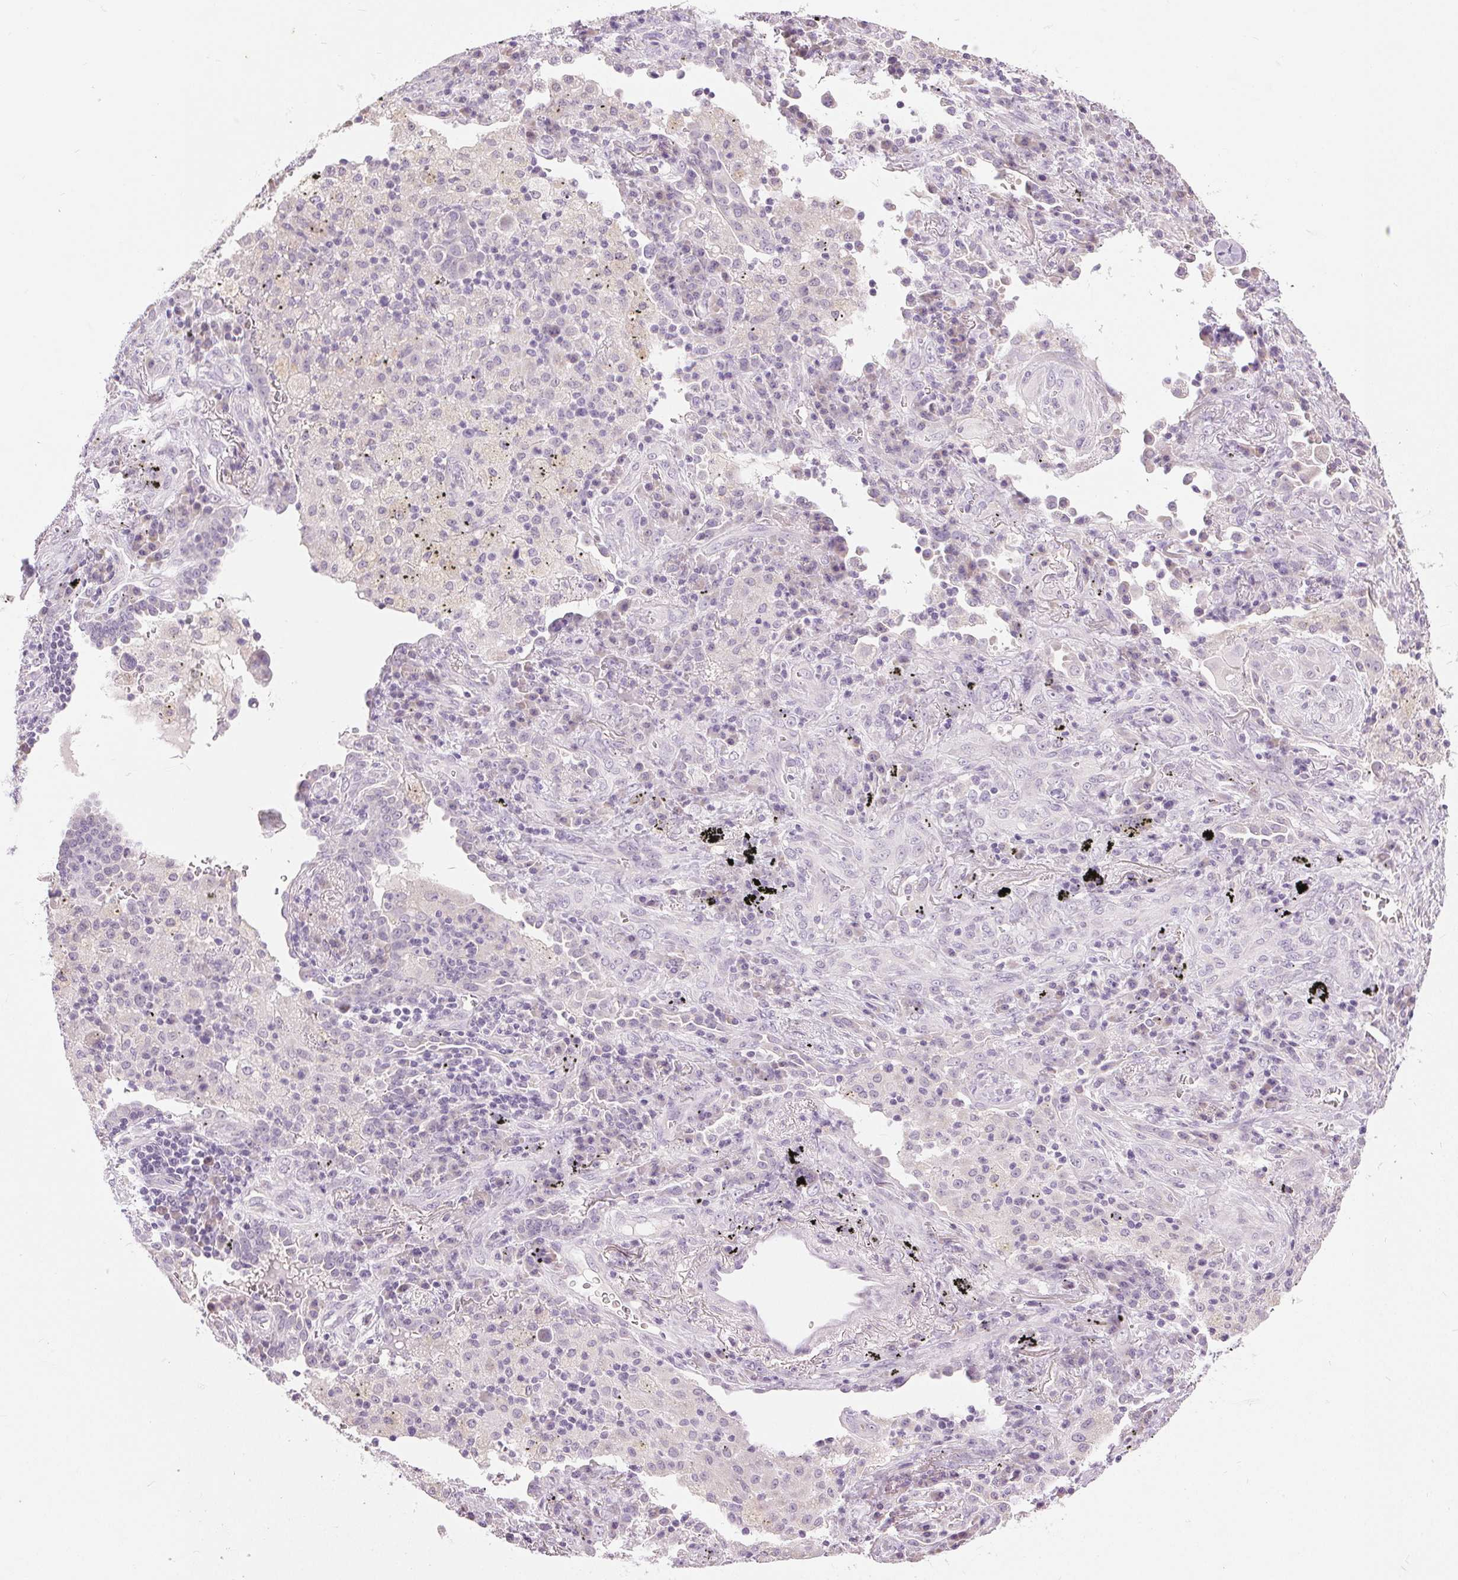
{"staining": {"intensity": "negative", "quantity": "none", "location": "none"}, "tissue": "lung cancer", "cell_type": "Tumor cells", "image_type": "cancer", "snomed": [{"axis": "morphology", "description": "Adenocarcinoma, NOS"}, {"axis": "morphology", "description": "Adenocarcinoma, metastatic, NOS"}, {"axis": "topography", "description": "Lymph node"}, {"axis": "topography", "description": "Lung"}], "caption": "Human lung cancer (metastatic adenocarcinoma) stained for a protein using IHC demonstrates no staining in tumor cells.", "gene": "DSG3", "patient": {"sex": "female", "age": 65}}